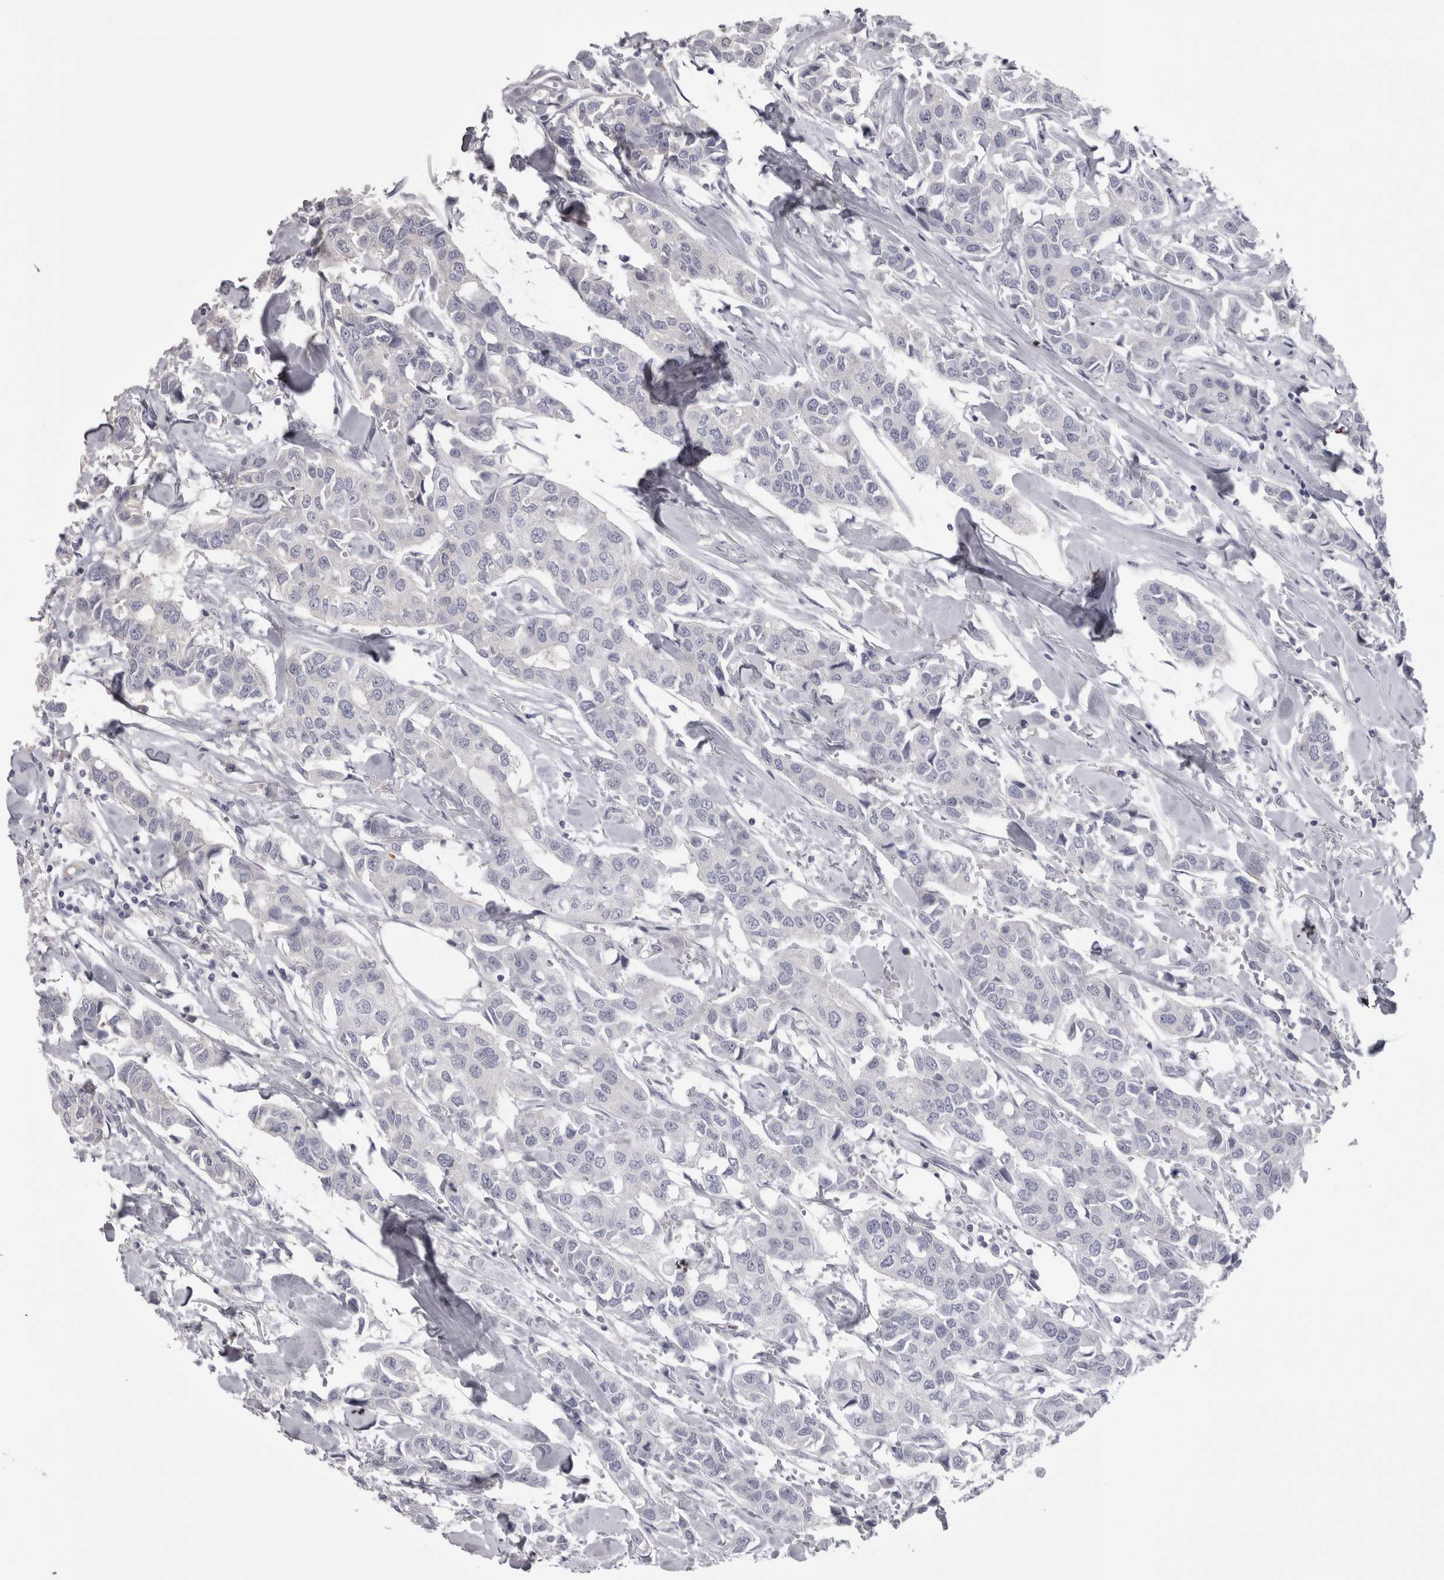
{"staining": {"intensity": "negative", "quantity": "none", "location": "none"}, "tissue": "breast cancer", "cell_type": "Tumor cells", "image_type": "cancer", "snomed": [{"axis": "morphology", "description": "Duct carcinoma"}, {"axis": "topography", "description": "Breast"}], "caption": "IHC photomicrograph of breast cancer stained for a protein (brown), which demonstrates no expression in tumor cells.", "gene": "SAA4", "patient": {"sex": "female", "age": 80}}